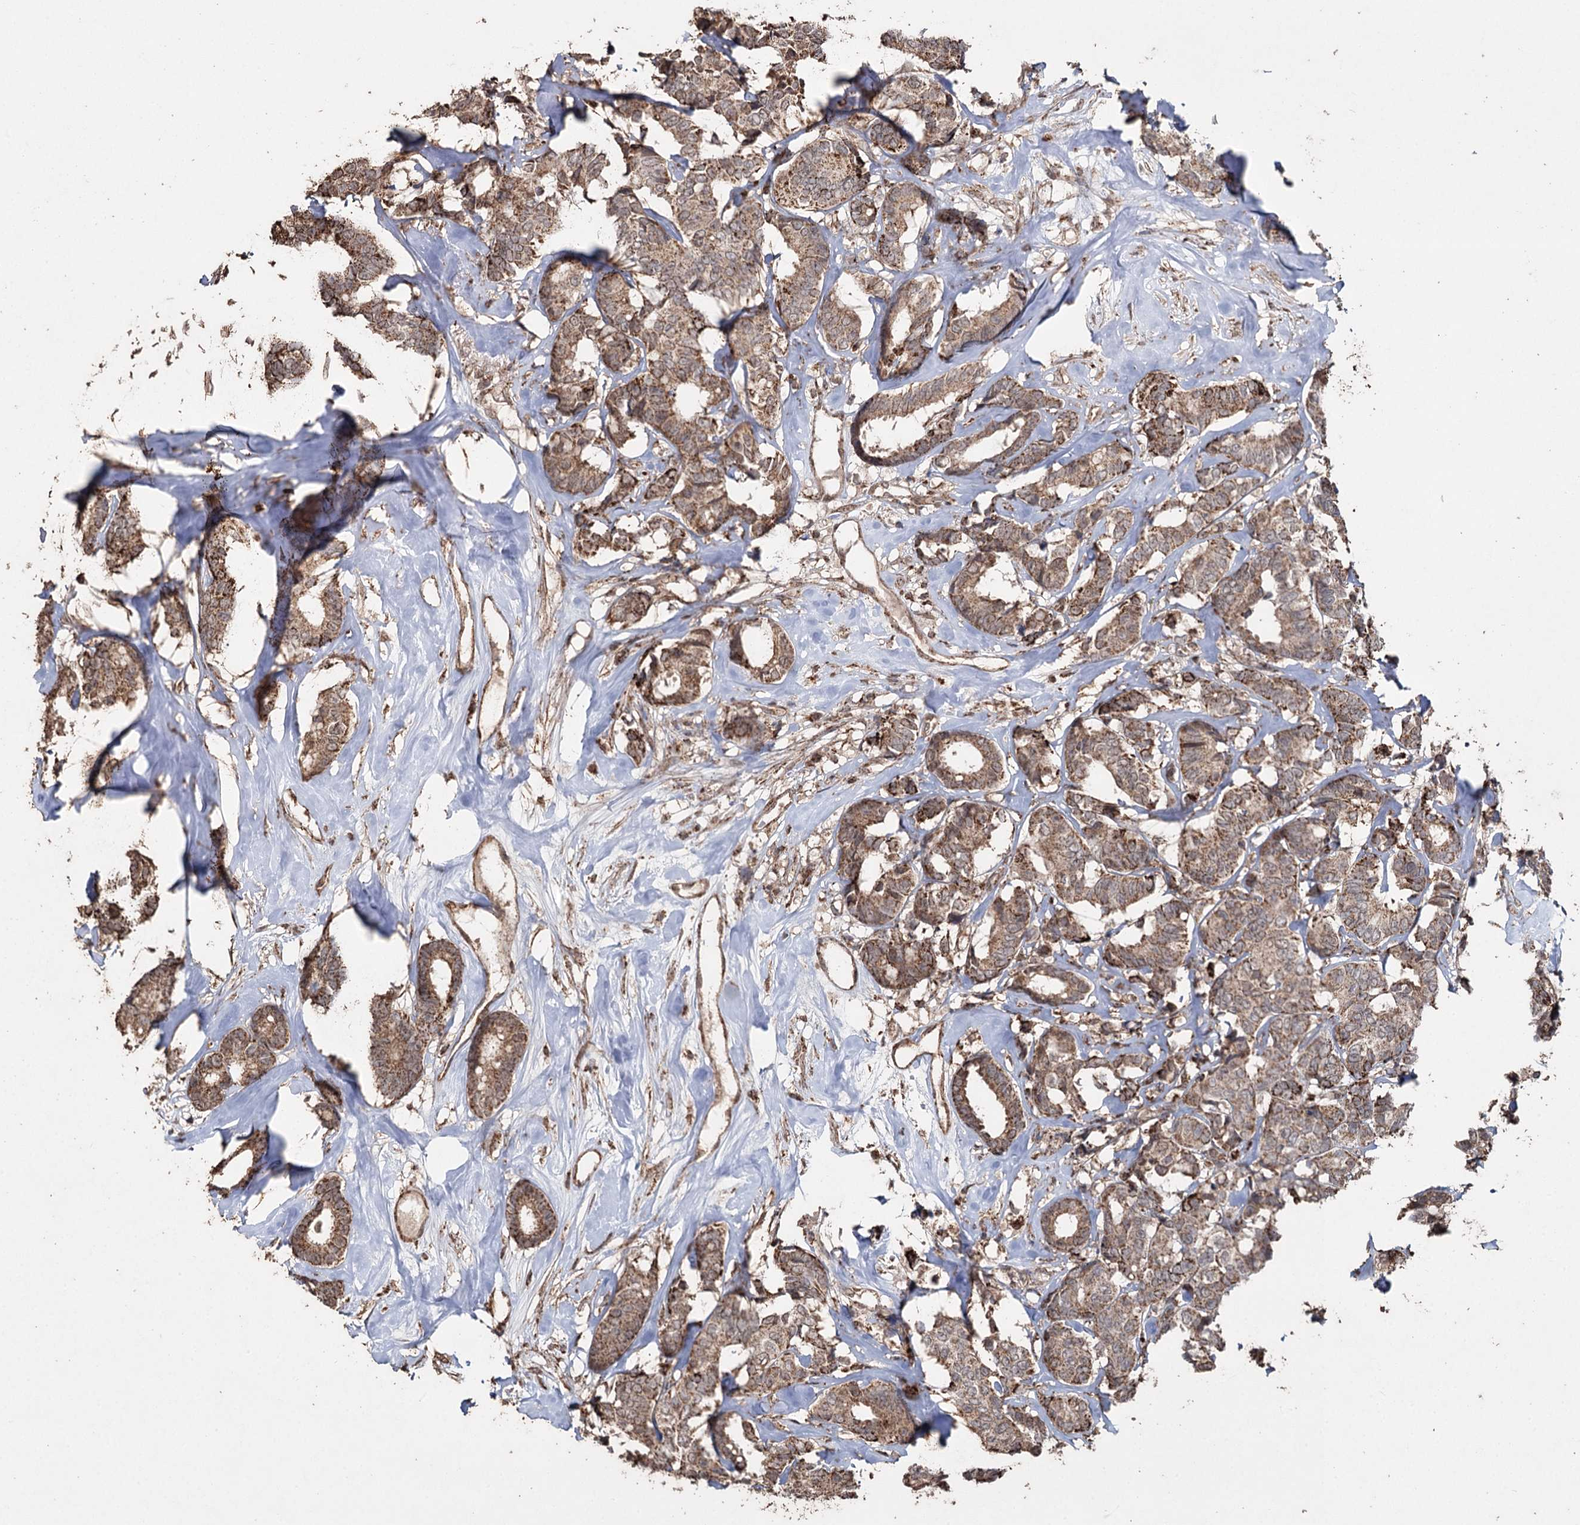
{"staining": {"intensity": "moderate", "quantity": ">75%", "location": "cytoplasmic/membranous"}, "tissue": "breast cancer", "cell_type": "Tumor cells", "image_type": "cancer", "snomed": [{"axis": "morphology", "description": "Duct carcinoma"}, {"axis": "topography", "description": "Breast"}], "caption": "The photomicrograph demonstrates immunohistochemical staining of breast cancer. There is moderate cytoplasmic/membranous positivity is appreciated in about >75% of tumor cells. The staining was performed using DAB to visualize the protein expression in brown, while the nuclei were stained in blue with hematoxylin (Magnification: 20x).", "gene": "SLF2", "patient": {"sex": "female", "age": 87}}